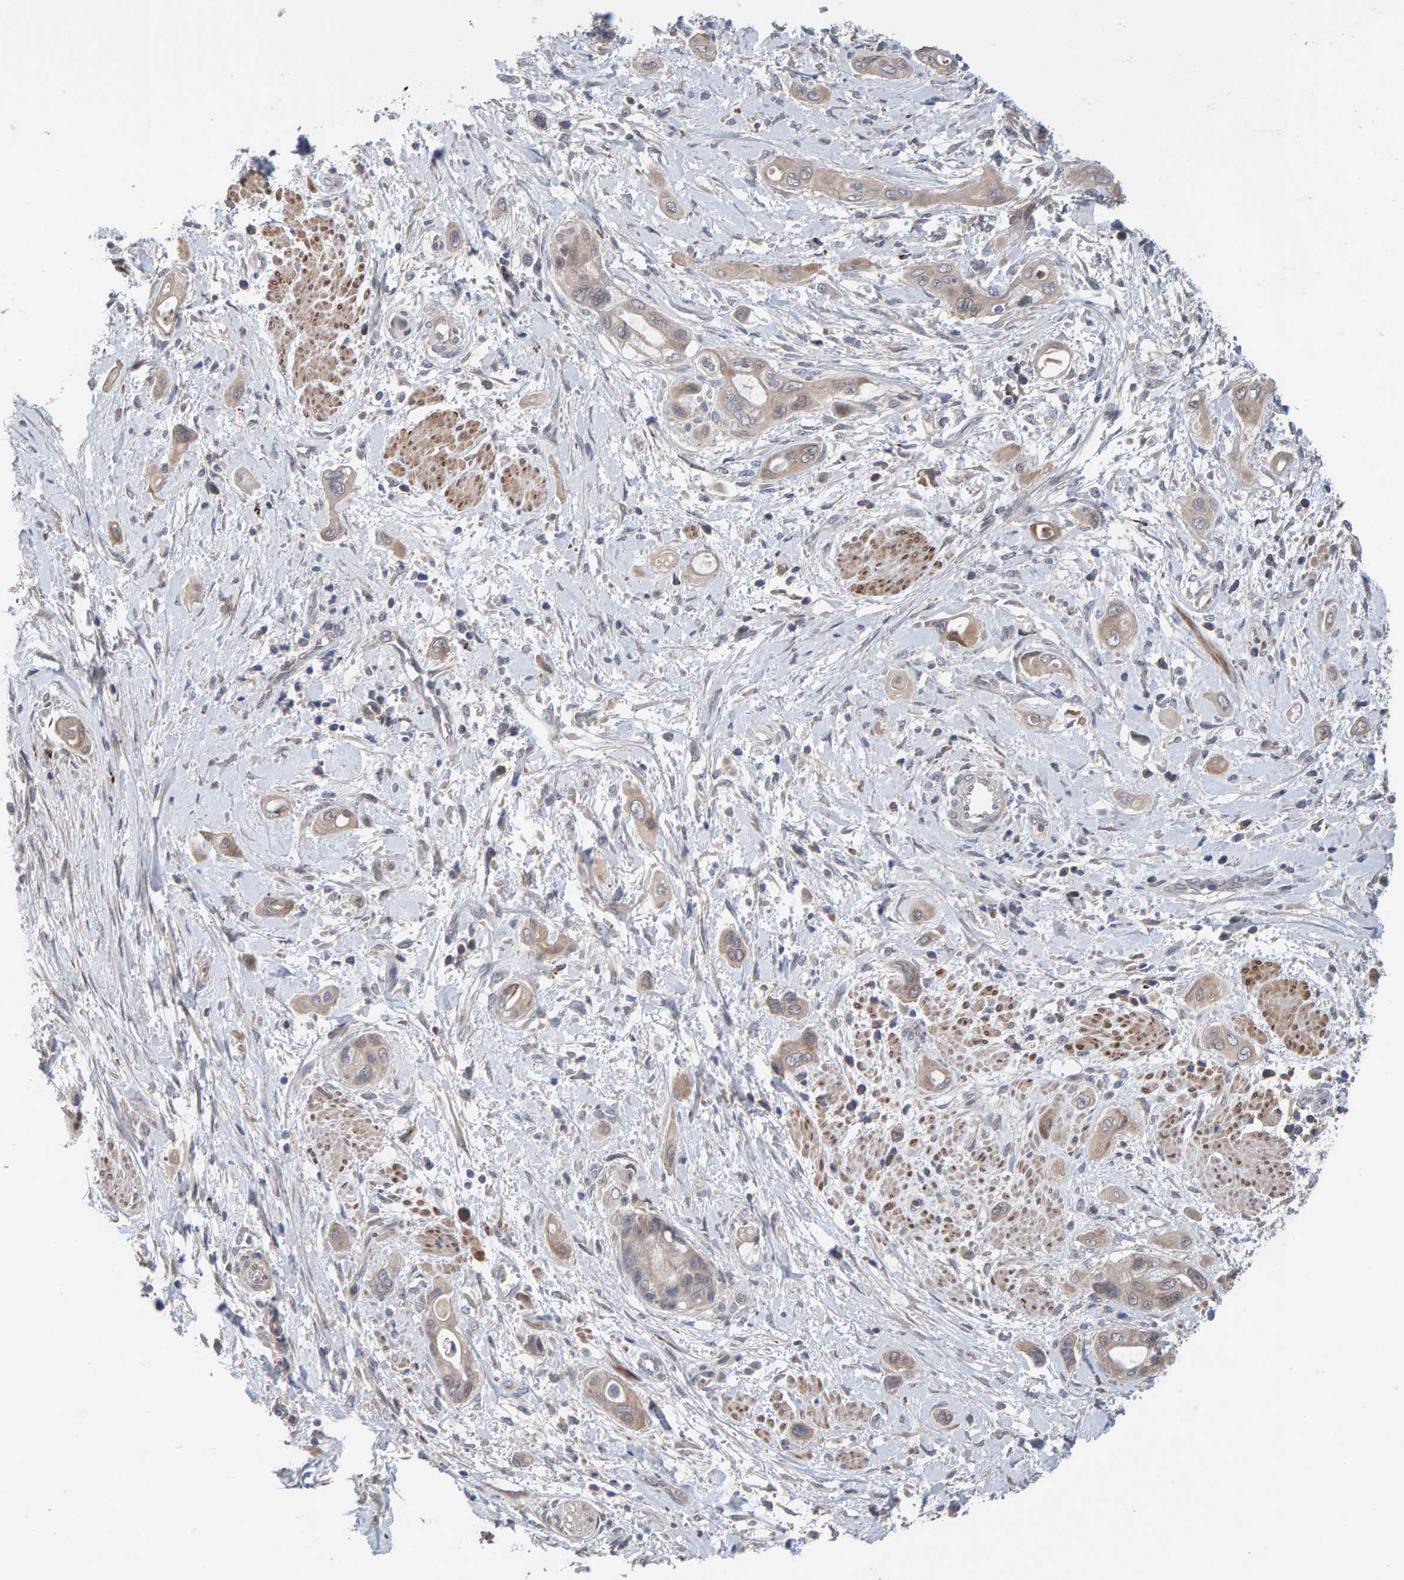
{"staining": {"intensity": "weak", "quantity": "25%-75%", "location": "cytoplasmic/membranous"}, "tissue": "pancreatic cancer", "cell_type": "Tumor cells", "image_type": "cancer", "snomed": [{"axis": "morphology", "description": "Adenocarcinoma, NOS"}, {"axis": "topography", "description": "Pancreas"}], "caption": "Pancreatic adenocarcinoma tissue demonstrates weak cytoplasmic/membranous positivity in approximately 25%-75% of tumor cells", "gene": "MFSD6L", "patient": {"sex": "male", "age": 59}}